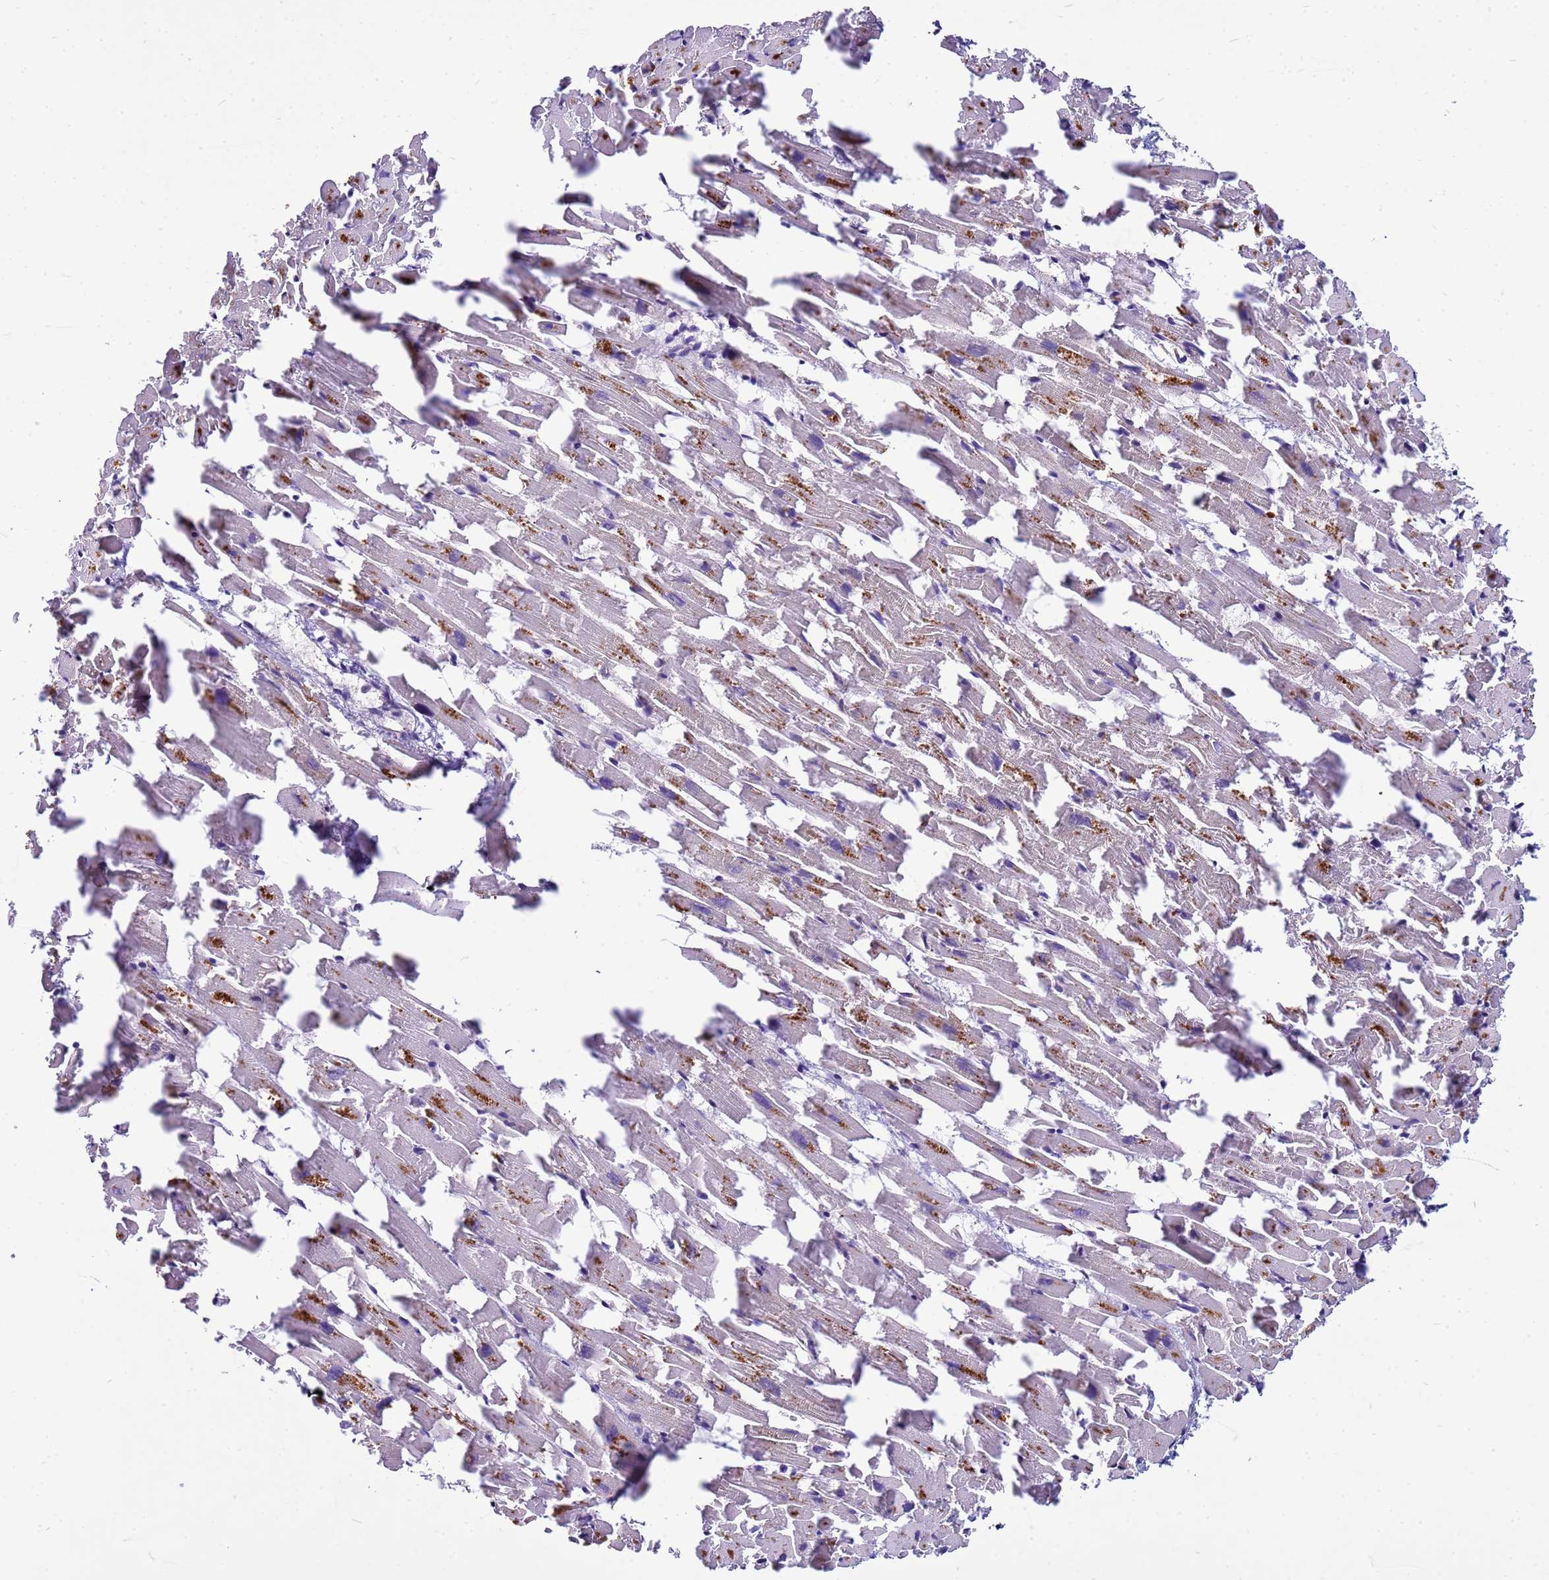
{"staining": {"intensity": "negative", "quantity": "none", "location": "none"}, "tissue": "heart muscle", "cell_type": "Cardiomyocytes", "image_type": "normal", "snomed": [{"axis": "morphology", "description": "Normal tissue, NOS"}, {"axis": "topography", "description": "Heart"}], "caption": "DAB immunohistochemical staining of normal human heart muscle shows no significant staining in cardiomyocytes.", "gene": "PKD1", "patient": {"sex": "female", "age": 64}}